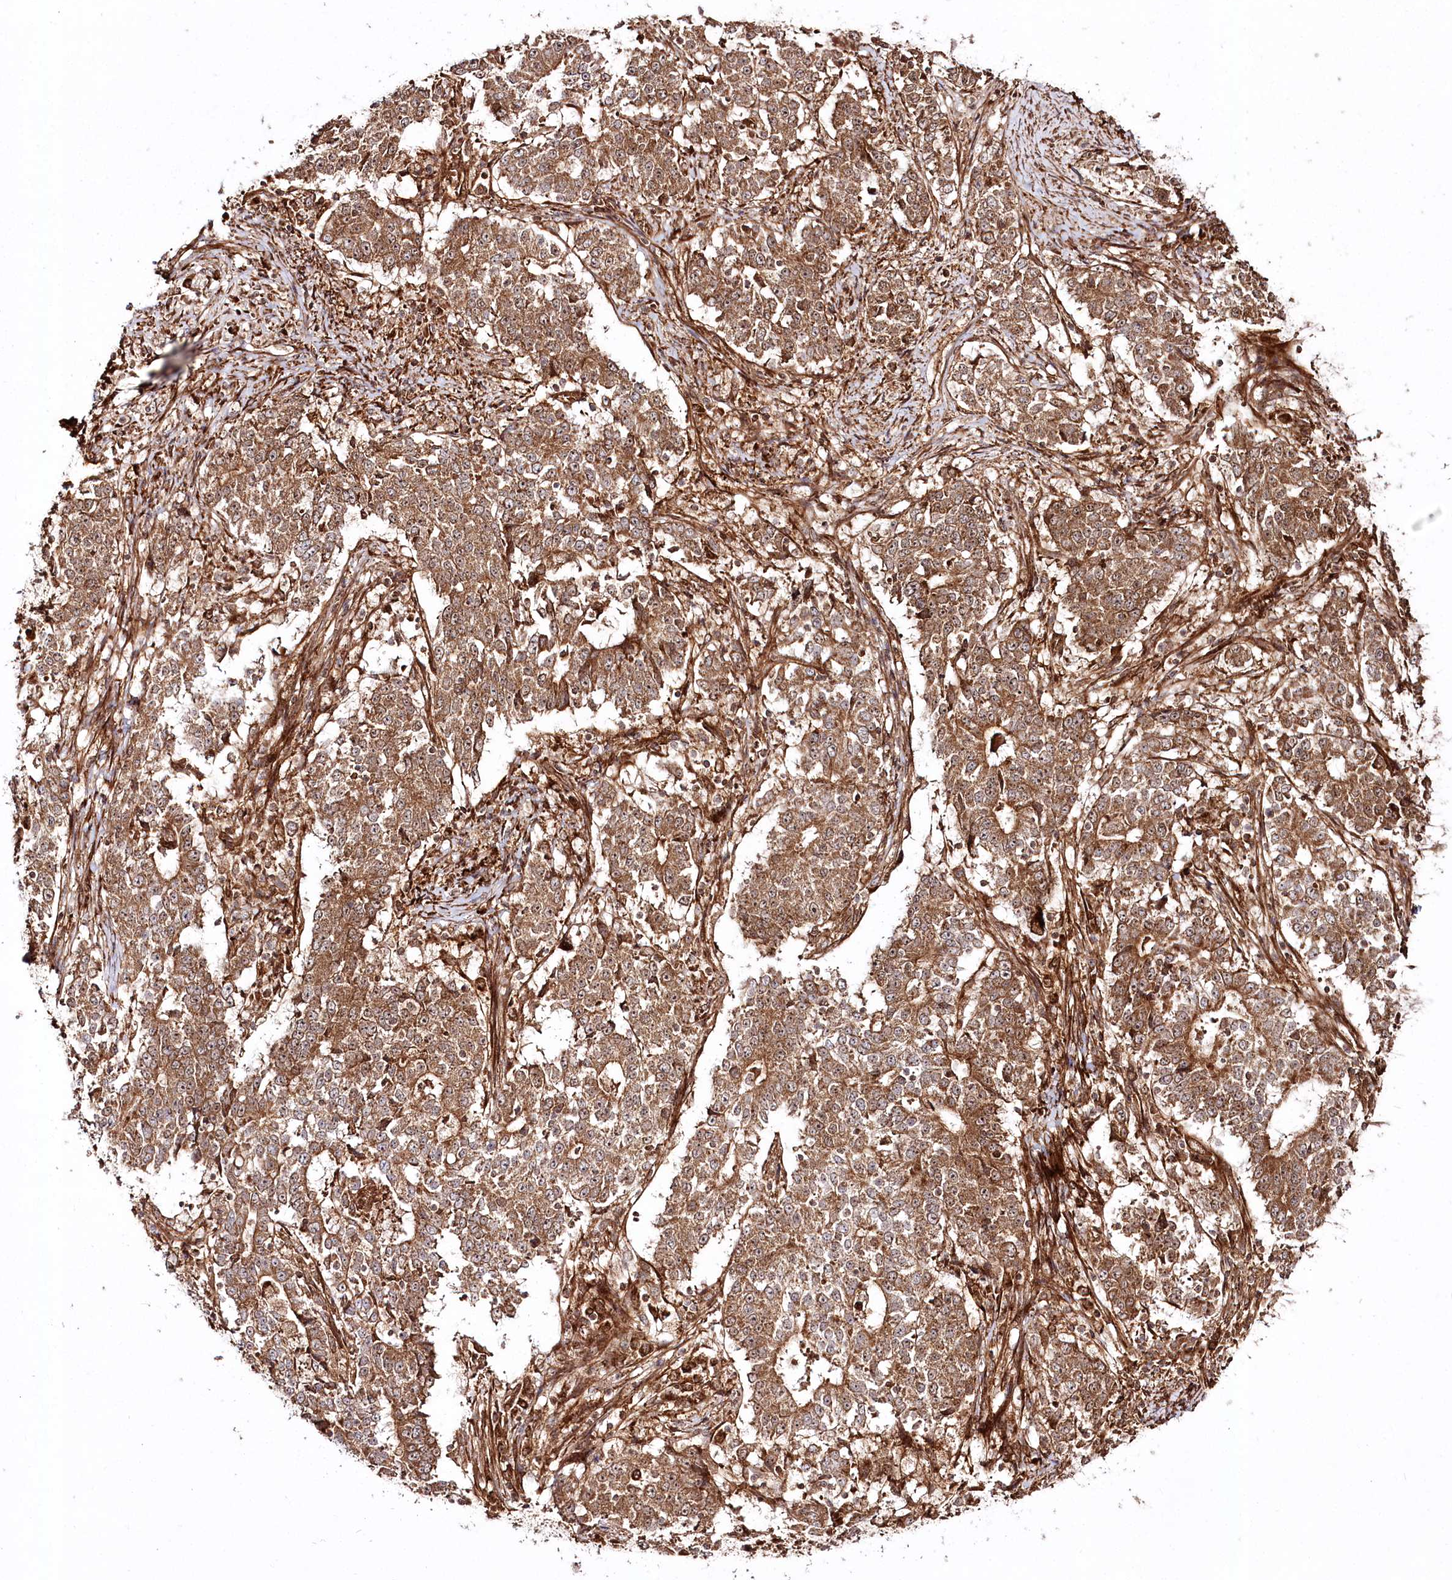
{"staining": {"intensity": "moderate", "quantity": ">75%", "location": "cytoplasmic/membranous"}, "tissue": "stomach cancer", "cell_type": "Tumor cells", "image_type": "cancer", "snomed": [{"axis": "morphology", "description": "Adenocarcinoma, NOS"}, {"axis": "topography", "description": "Stomach"}], "caption": "Immunohistochemical staining of human stomach cancer (adenocarcinoma) displays medium levels of moderate cytoplasmic/membranous protein staining in approximately >75% of tumor cells.", "gene": "REXO2", "patient": {"sex": "male", "age": 59}}